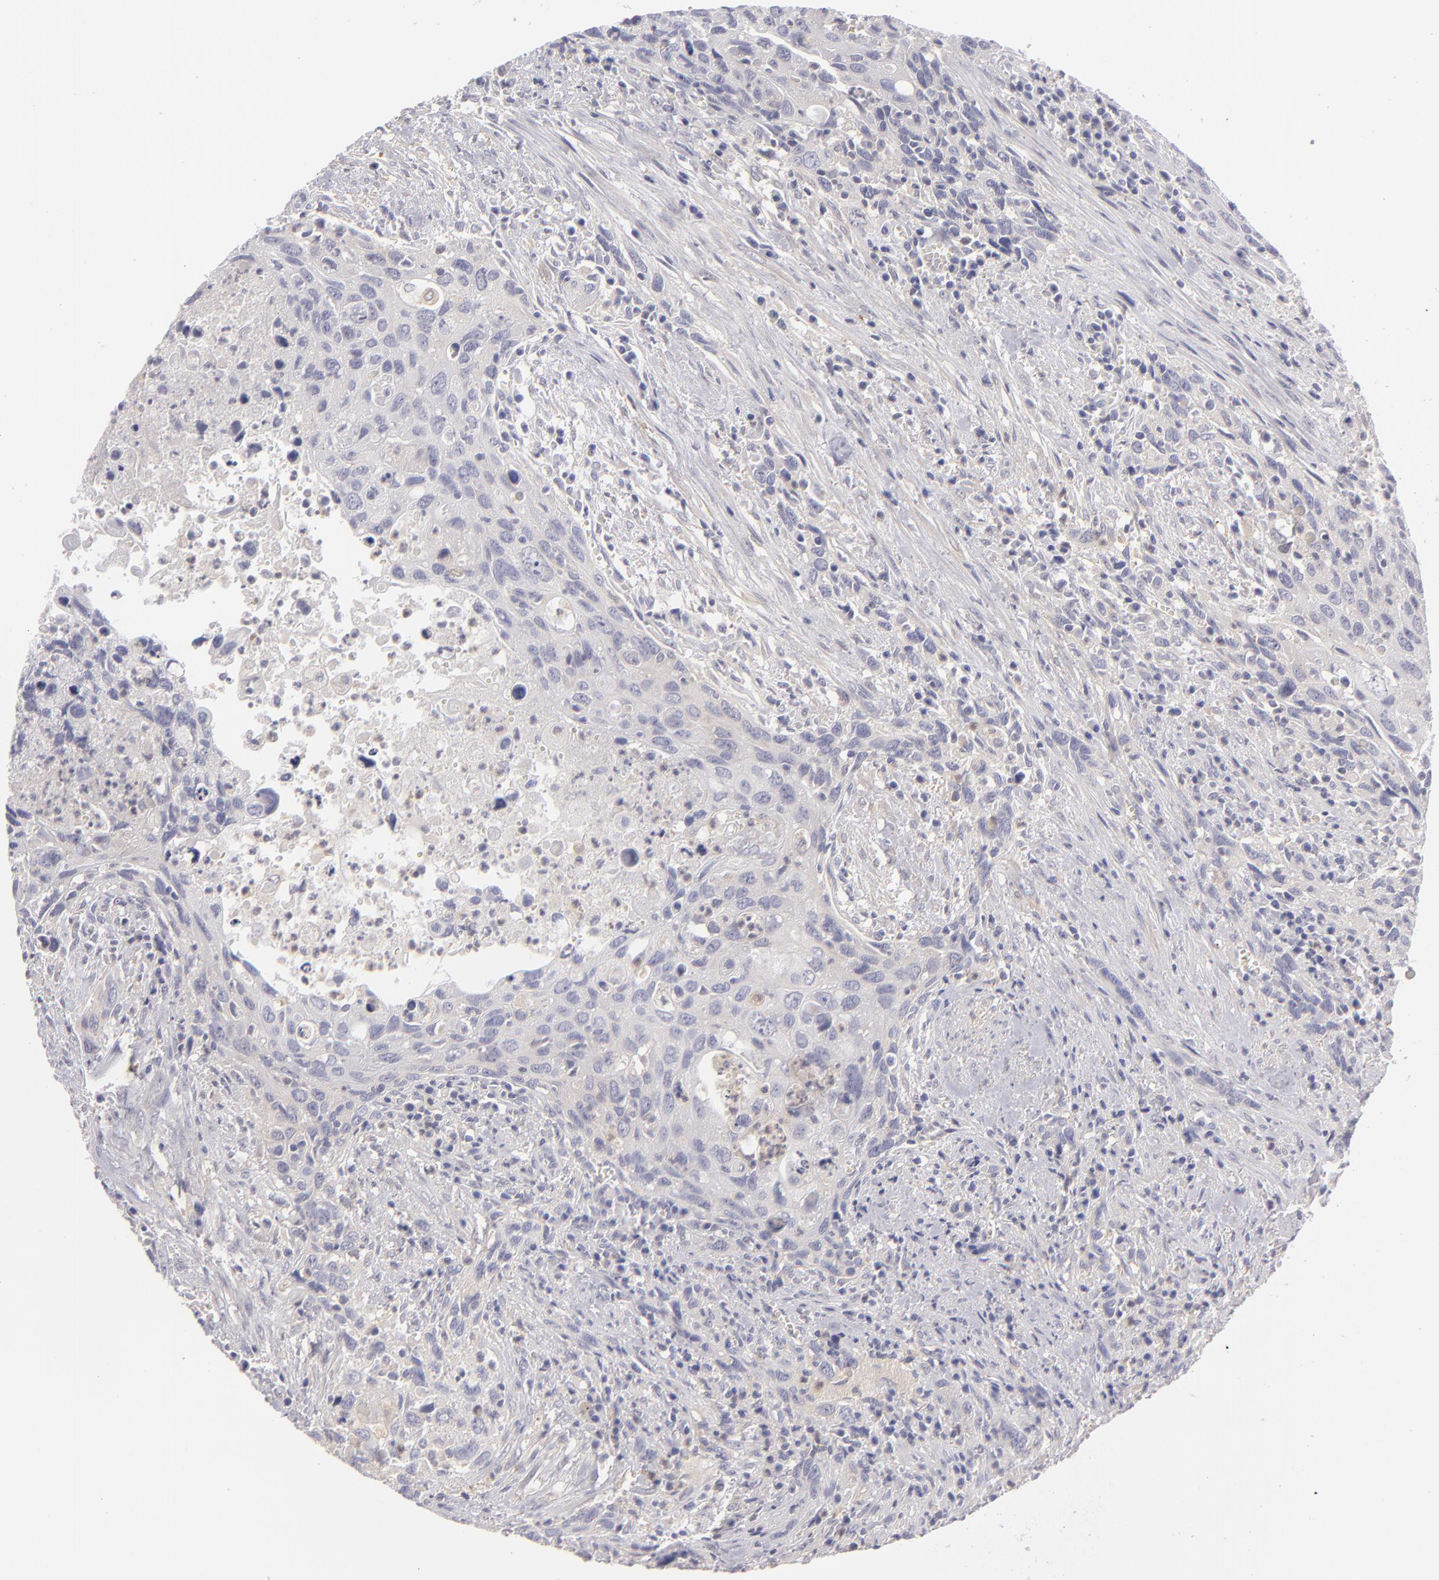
{"staining": {"intensity": "weak", "quantity": "25%-75%", "location": "cytoplasmic/membranous"}, "tissue": "urothelial cancer", "cell_type": "Tumor cells", "image_type": "cancer", "snomed": [{"axis": "morphology", "description": "Urothelial carcinoma, High grade"}, {"axis": "topography", "description": "Urinary bladder"}], "caption": "Protein staining of high-grade urothelial carcinoma tissue shows weak cytoplasmic/membranous expression in about 25%-75% of tumor cells.", "gene": "MMP10", "patient": {"sex": "male", "age": 71}}